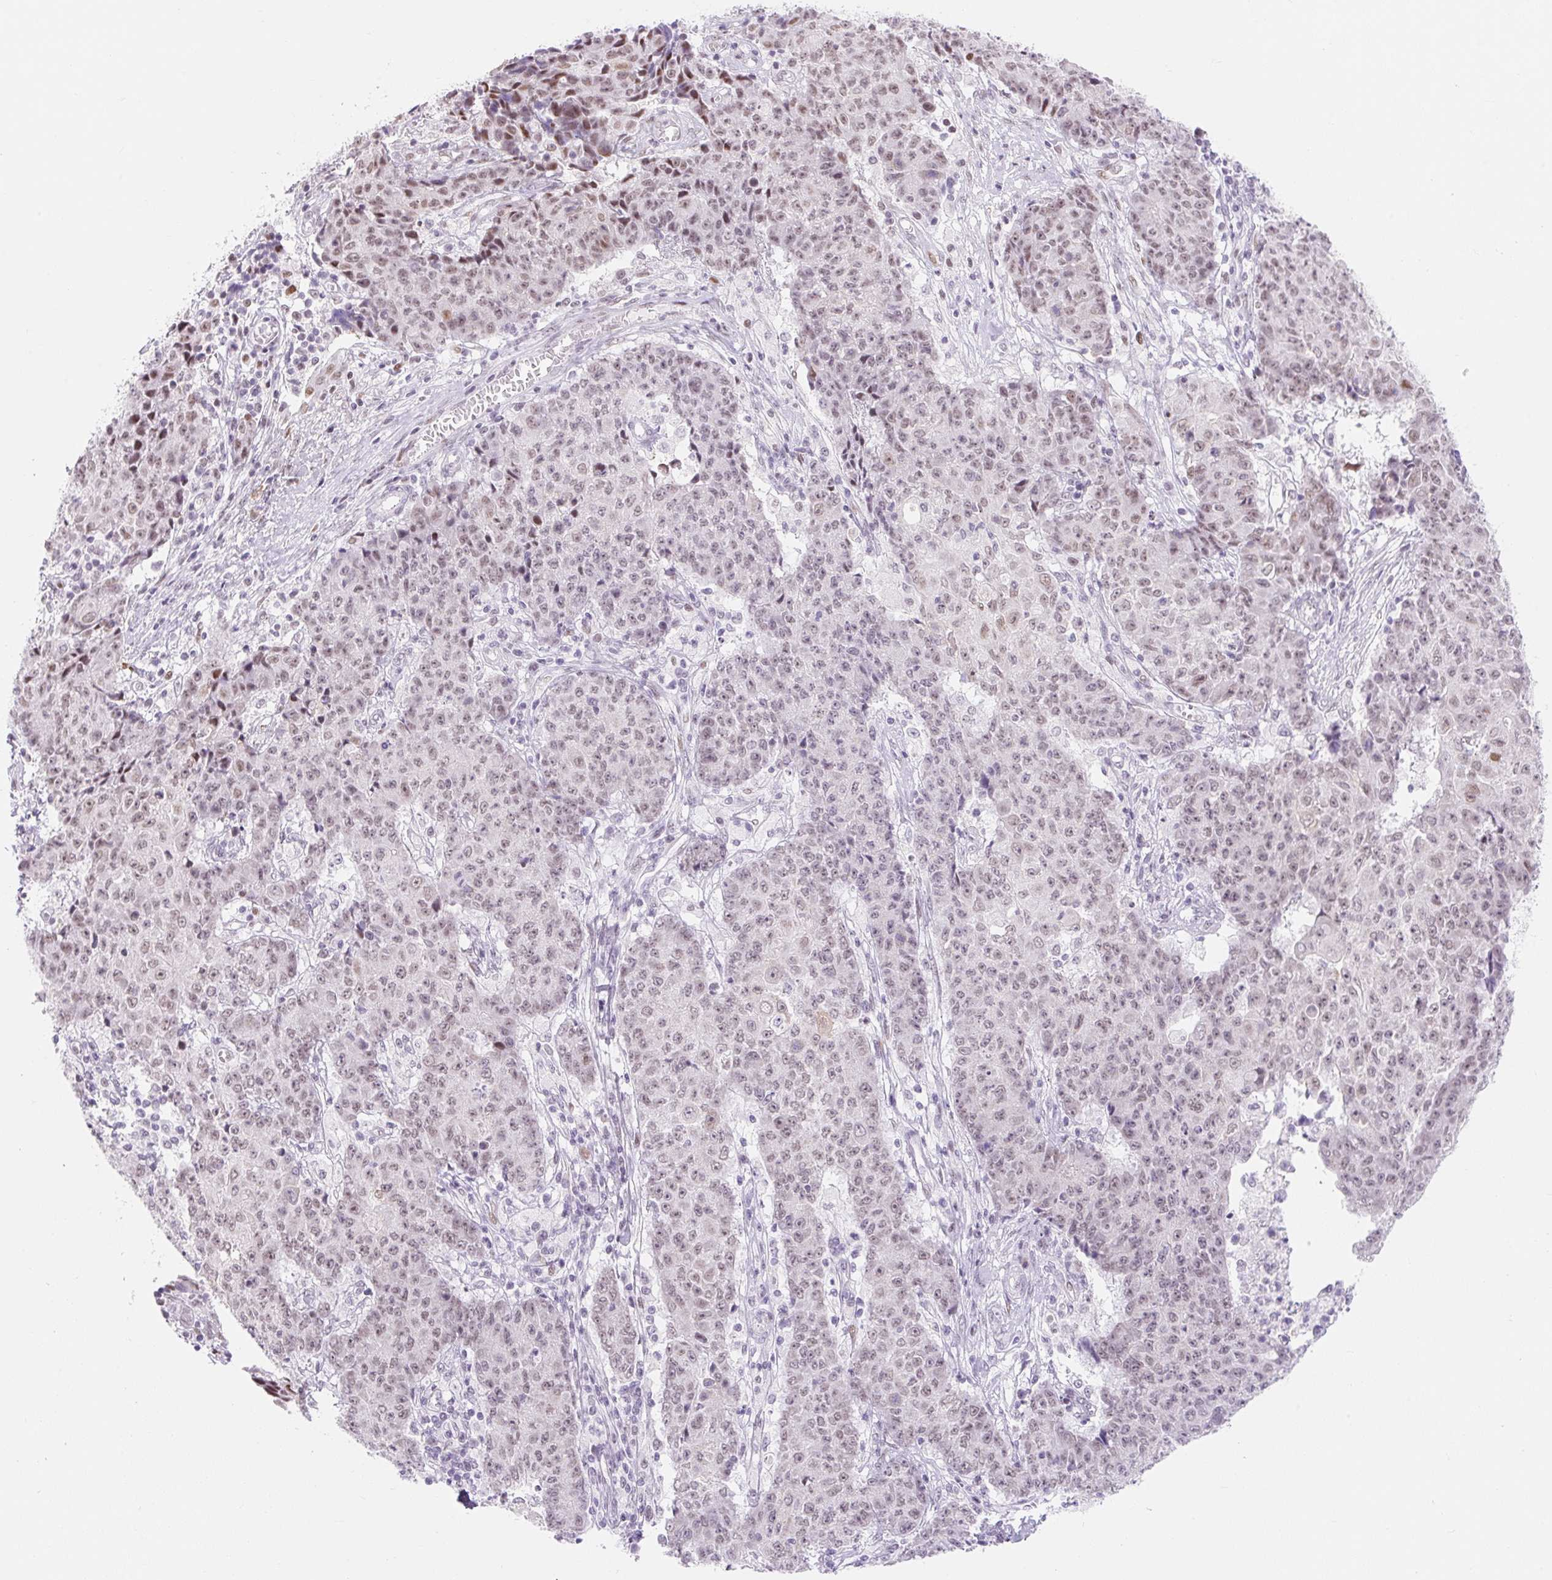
{"staining": {"intensity": "weak", "quantity": "<25%", "location": "nuclear"}, "tissue": "ovarian cancer", "cell_type": "Tumor cells", "image_type": "cancer", "snomed": [{"axis": "morphology", "description": "Carcinoma, endometroid"}, {"axis": "topography", "description": "Ovary"}], "caption": "A histopathology image of human ovarian endometroid carcinoma is negative for staining in tumor cells.", "gene": "H2BW1", "patient": {"sex": "female", "age": 42}}